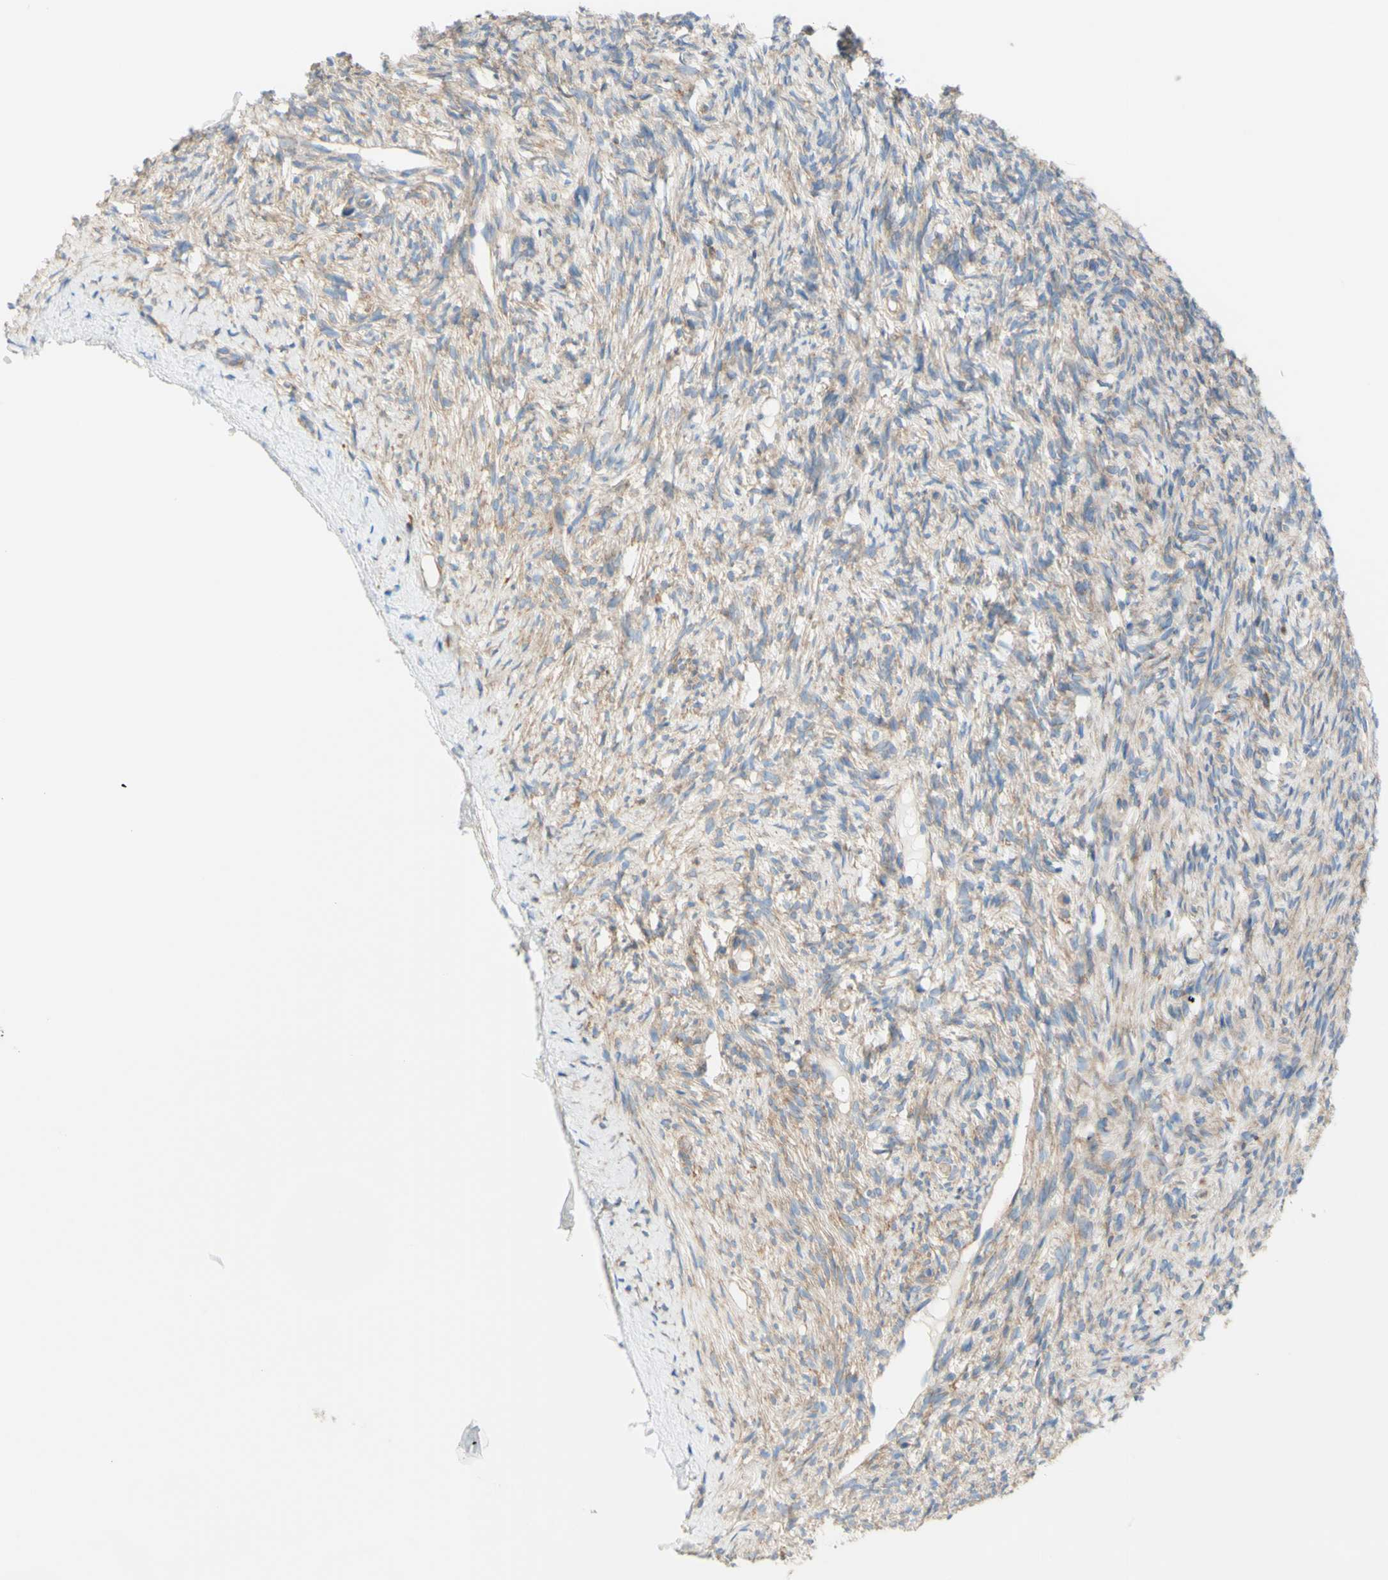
{"staining": {"intensity": "weak", "quantity": "25%-75%", "location": "cytoplasmic/membranous"}, "tissue": "ovary", "cell_type": "Ovarian stroma cells", "image_type": "normal", "snomed": [{"axis": "morphology", "description": "Normal tissue, NOS"}, {"axis": "topography", "description": "Ovary"}], "caption": "Normal ovary was stained to show a protein in brown. There is low levels of weak cytoplasmic/membranous staining in approximately 25%-75% of ovarian stroma cells.", "gene": "RETREG2", "patient": {"sex": "female", "age": 33}}